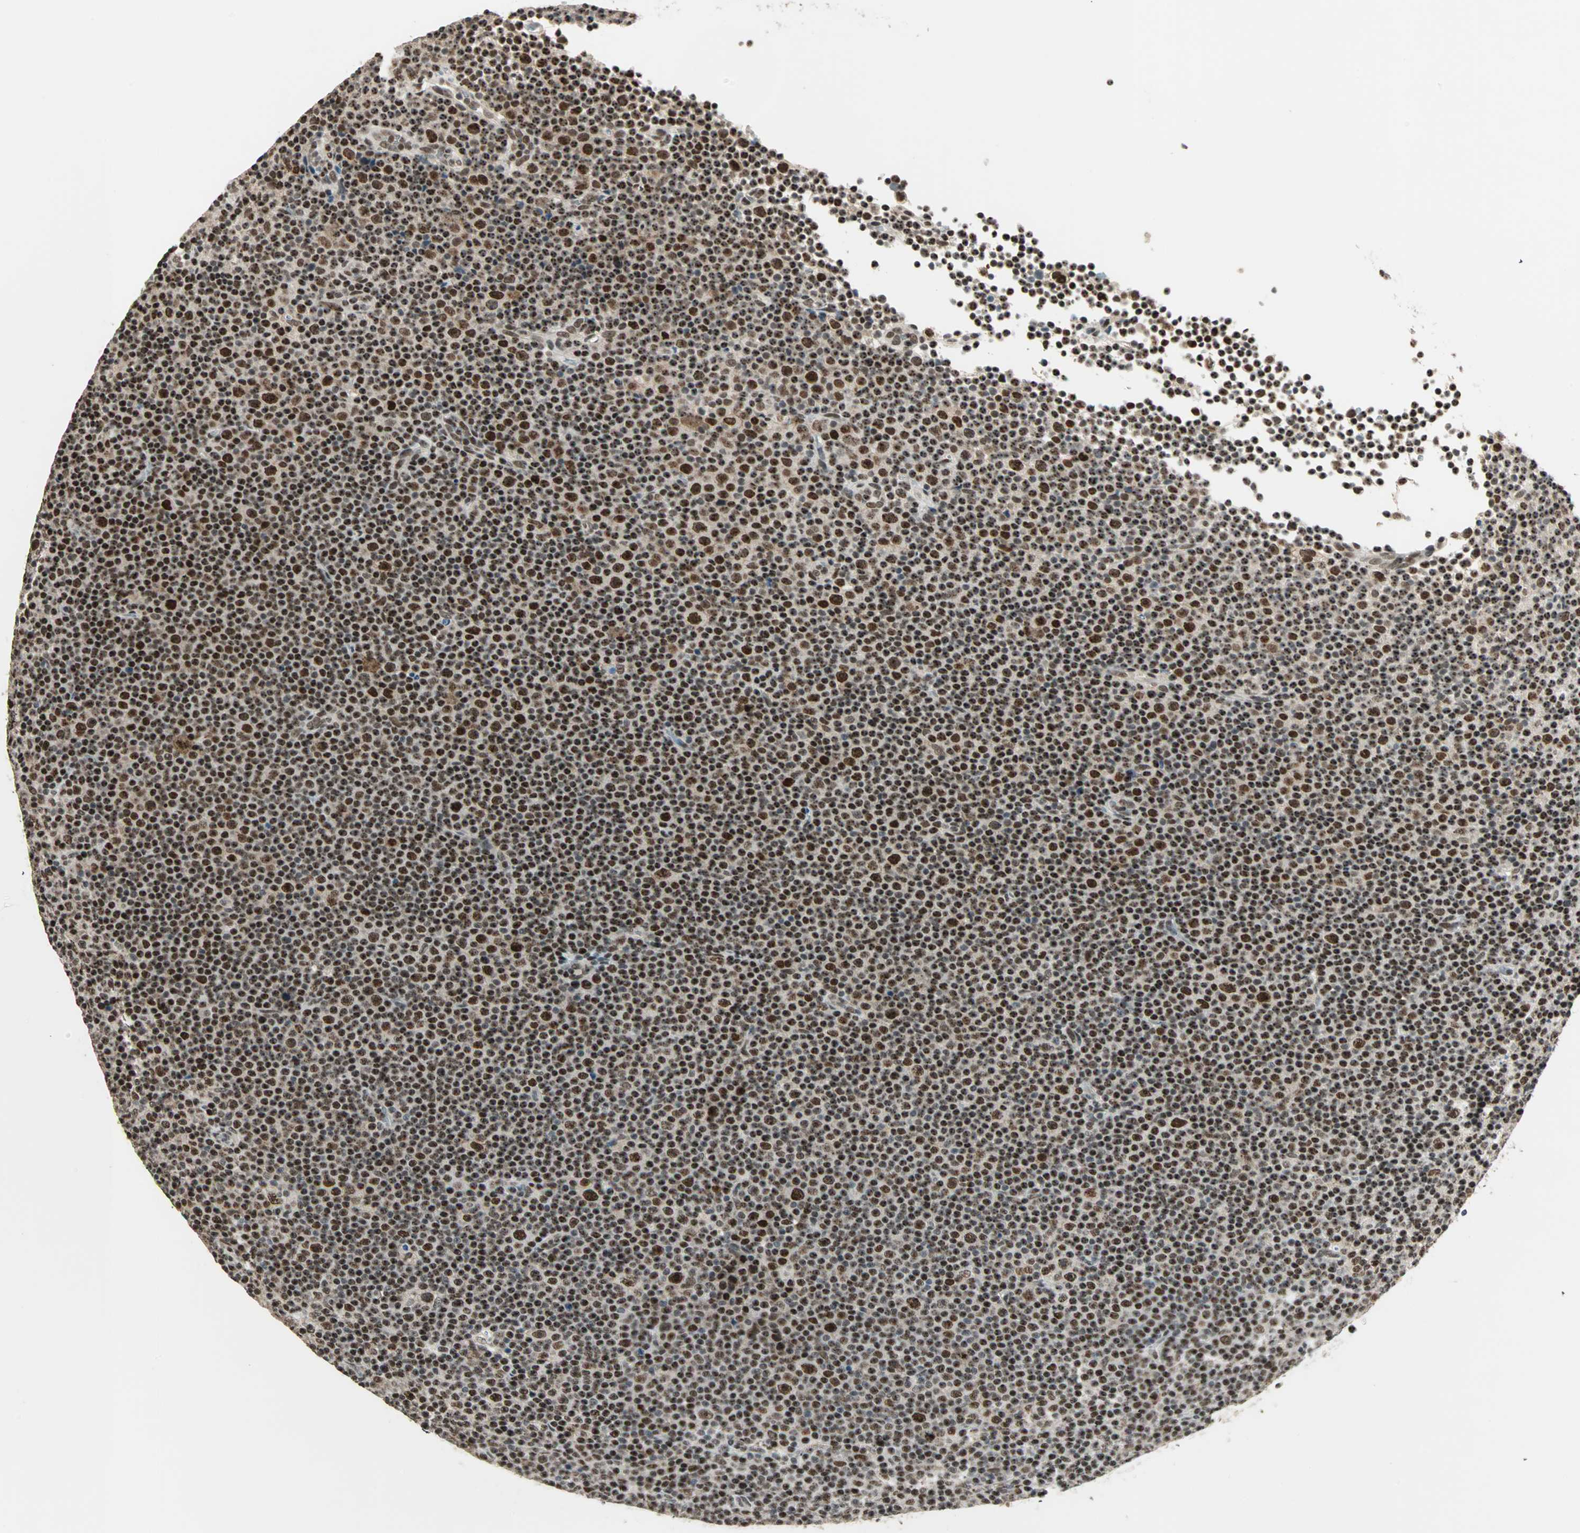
{"staining": {"intensity": "strong", "quantity": ">75%", "location": "nuclear"}, "tissue": "lymphoma", "cell_type": "Tumor cells", "image_type": "cancer", "snomed": [{"axis": "morphology", "description": "Malignant lymphoma, non-Hodgkin's type, Low grade"}, {"axis": "topography", "description": "Lymph node"}], "caption": "Protein analysis of lymphoma tissue shows strong nuclear positivity in approximately >75% of tumor cells.", "gene": "MDC1", "patient": {"sex": "female", "age": 67}}